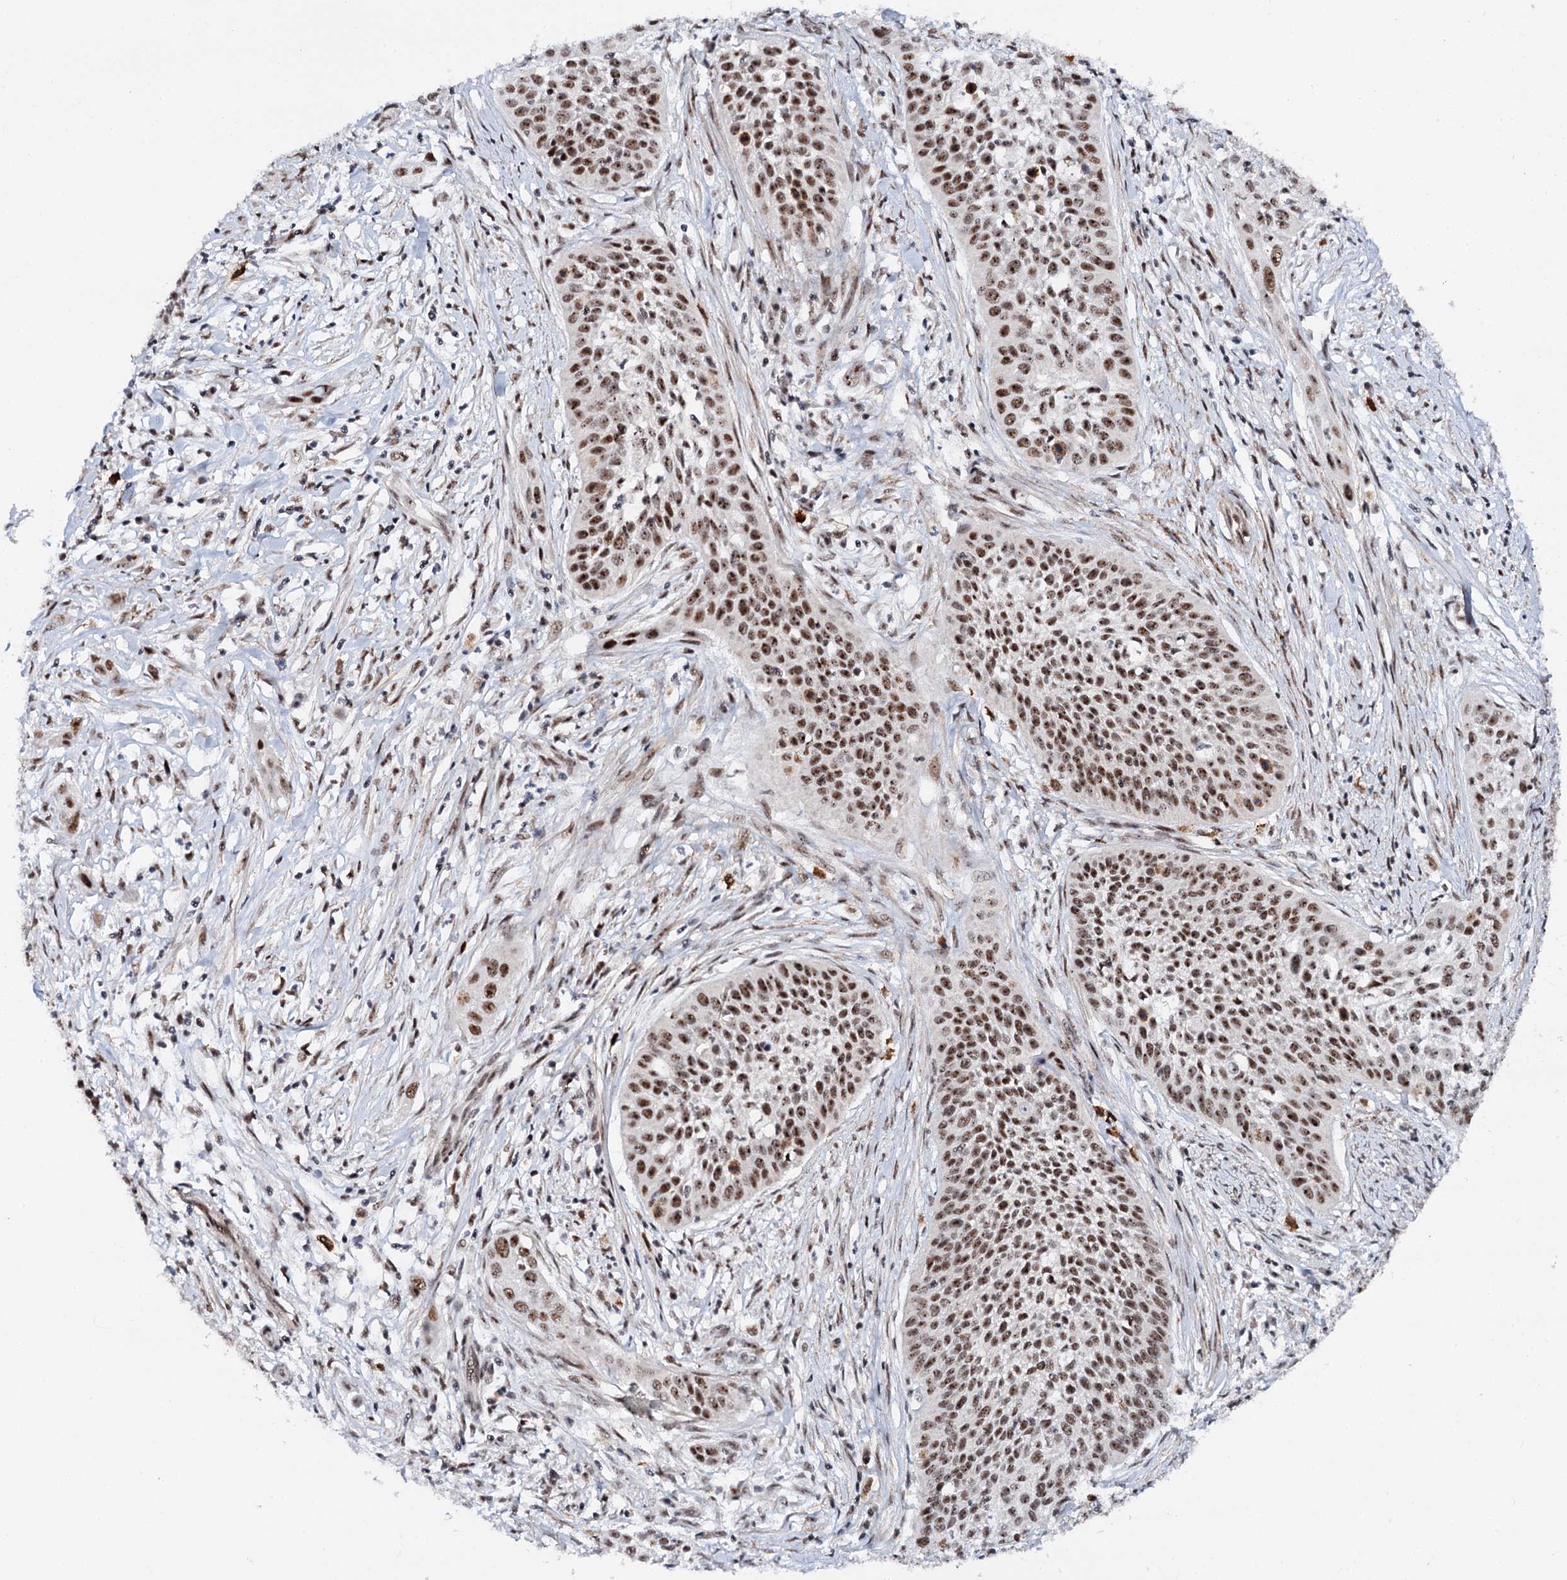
{"staining": {"intensity": "moderate", "quantity": ">75%", "location": "nuclear"}, "tissue": "cervical cancer", "cell_type": "Tumor cells", "image_type": "cancer", "snomed": [{"axis": "morphology", "description": "Squamous cell carcinoma, NOS"}, {"axis": "topography", "description": "Cervix"}], "caption": "IHC image of cervical cancer (squamous cell carcinoma) stained for a protein (brown), which demonstrates medium levels of moderate nuclear expression in about >75% of tumor cells.", "gene": "BUD13", "patient": {"sex": "female", "age": 34}}